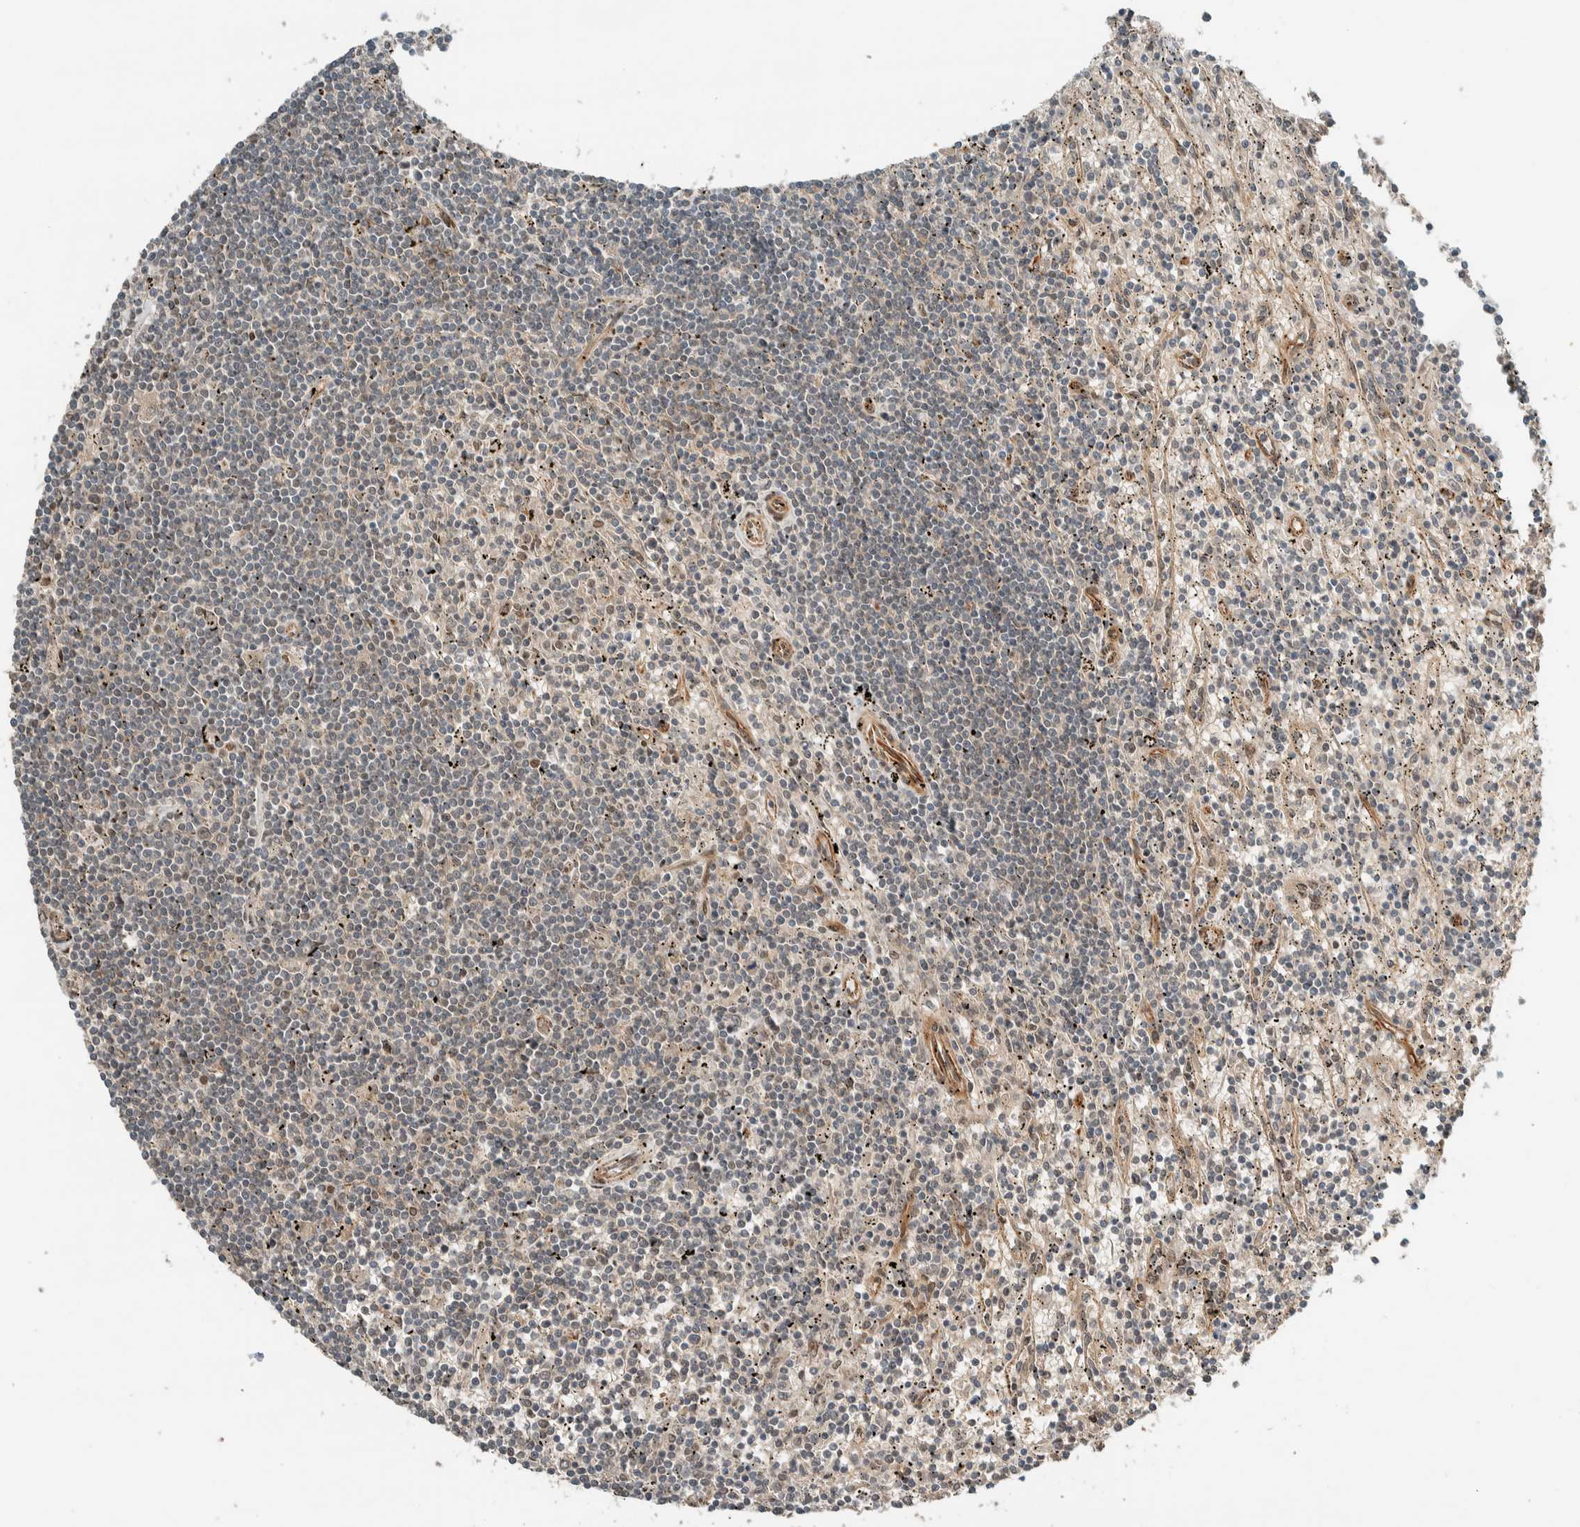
{"staining": {"intensity": "negative", "quantity": "none", "location": "none"}, "tissue": "lymphoma", "cell_type": "Tumor cells", "image_type": "cancer", "snomed": [{"axis": "morphology", "description": "Malignant lymphoma, non-Hodgkin's type, Low grade"}, {"axis": "topography", "description": "Spleen"}], "caption": "A high-resolution micrograph shows immunohistochemistry (IHC) staining of low-grade malignant lymphoma, non-Hodgkin's type, which shows no significant expression in tumor cells.", "gene": "STXBP4", "patient": {"sex": "male", "age": 76}}